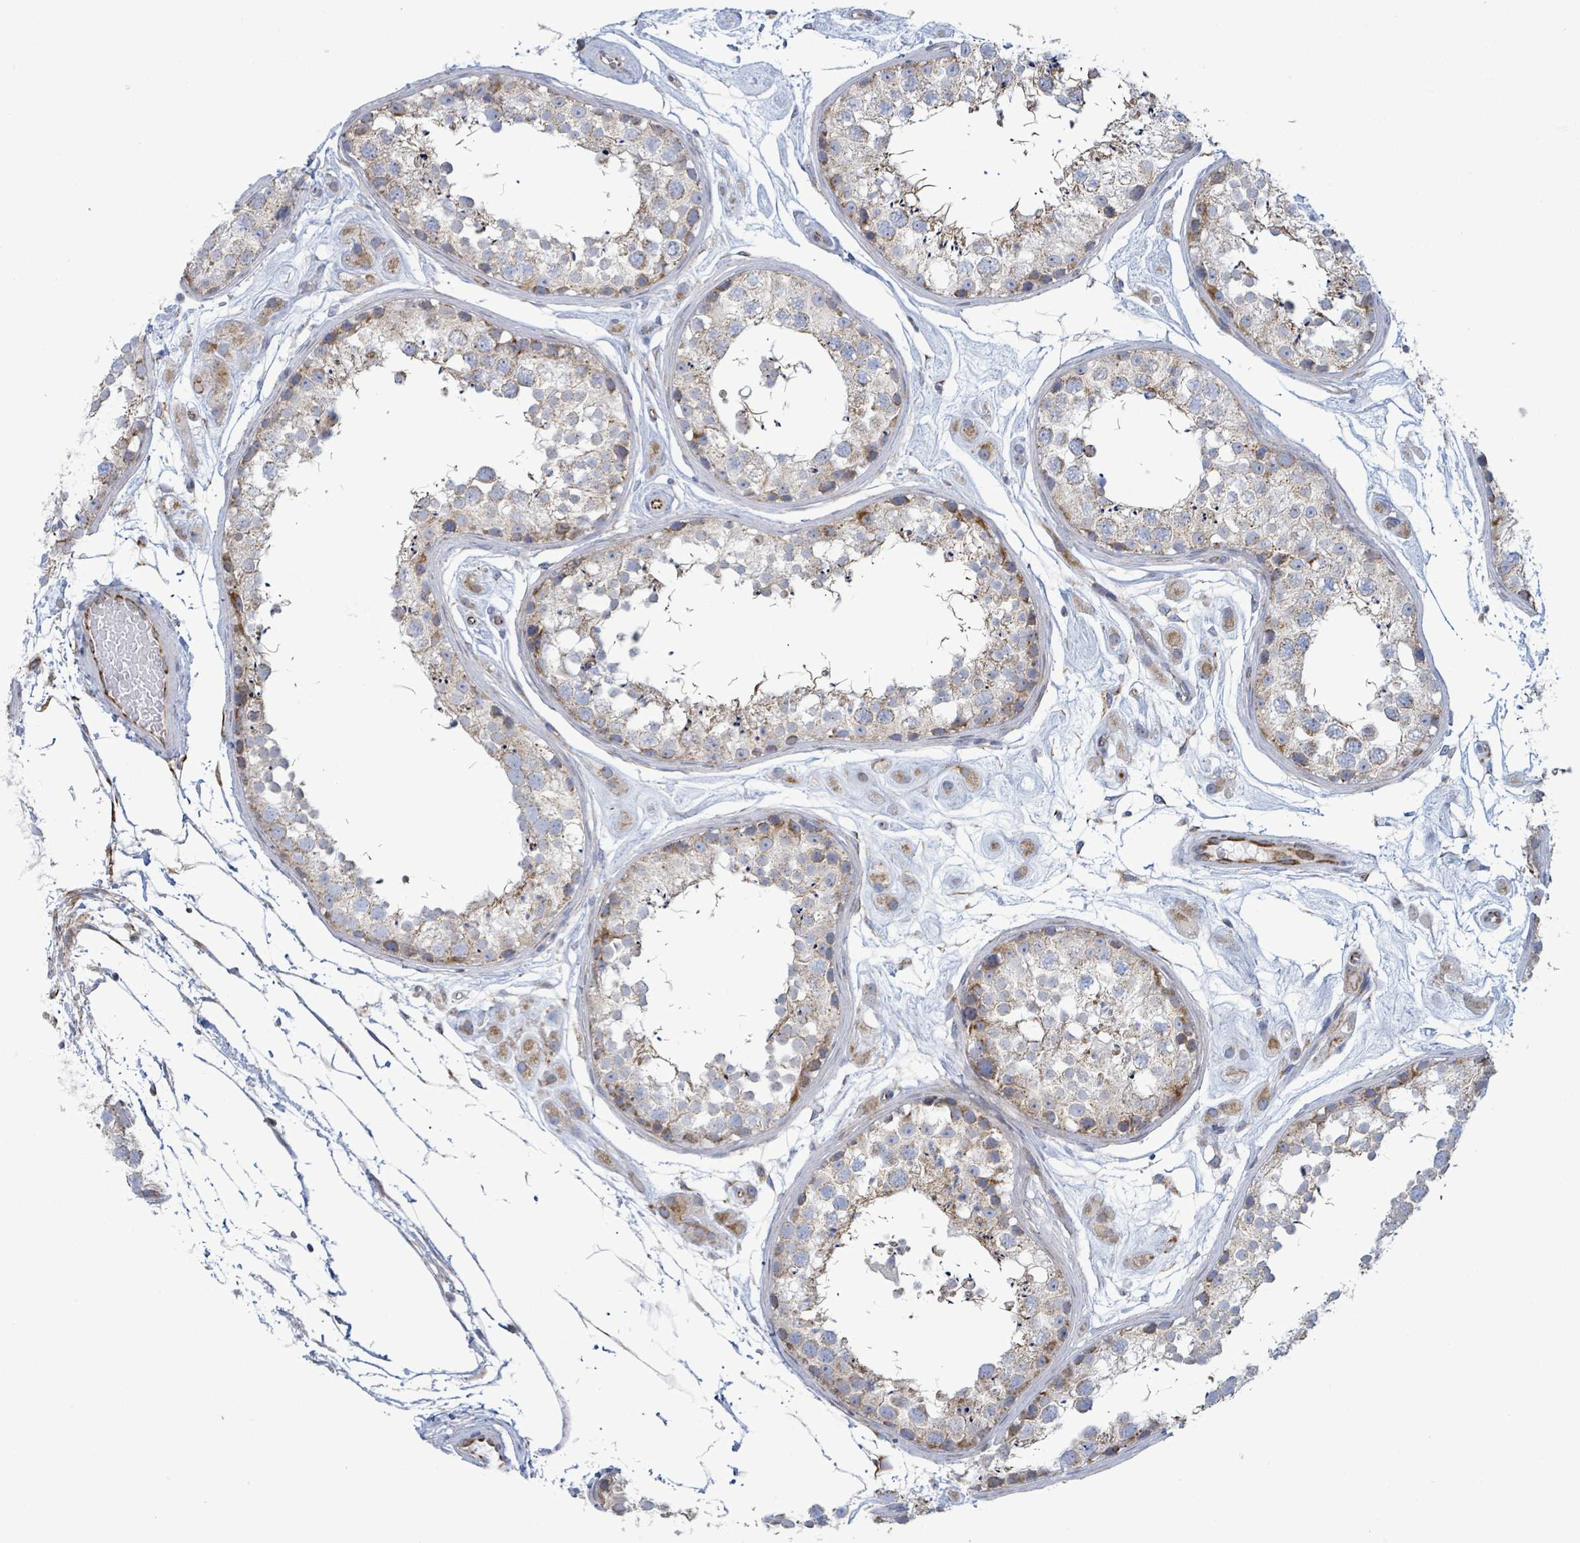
{"staining": {"intensity": "moderate", "quantity": ">75%", "location": "cytoplasmic/membranous"}, "tissue": "testis", "cell_type": "Cells in seminiferous ducts", "image_type": "normal", "snomed": [{"axis": "morphology", "description": "Normal tissue, NOS"}, {"axis": "topography", "description": "Testis"}], "caption": "The photomicrograph demonstrates a brown stain indicating the presence of a protein in the cytoplasmic/membranous of cells in seminiferous ducts in testis. (brown staining indicates protein expression, while blue staining denotes nuclei).", "gene": "ALG12", "patient": {"sex": "male", "age": 25}}